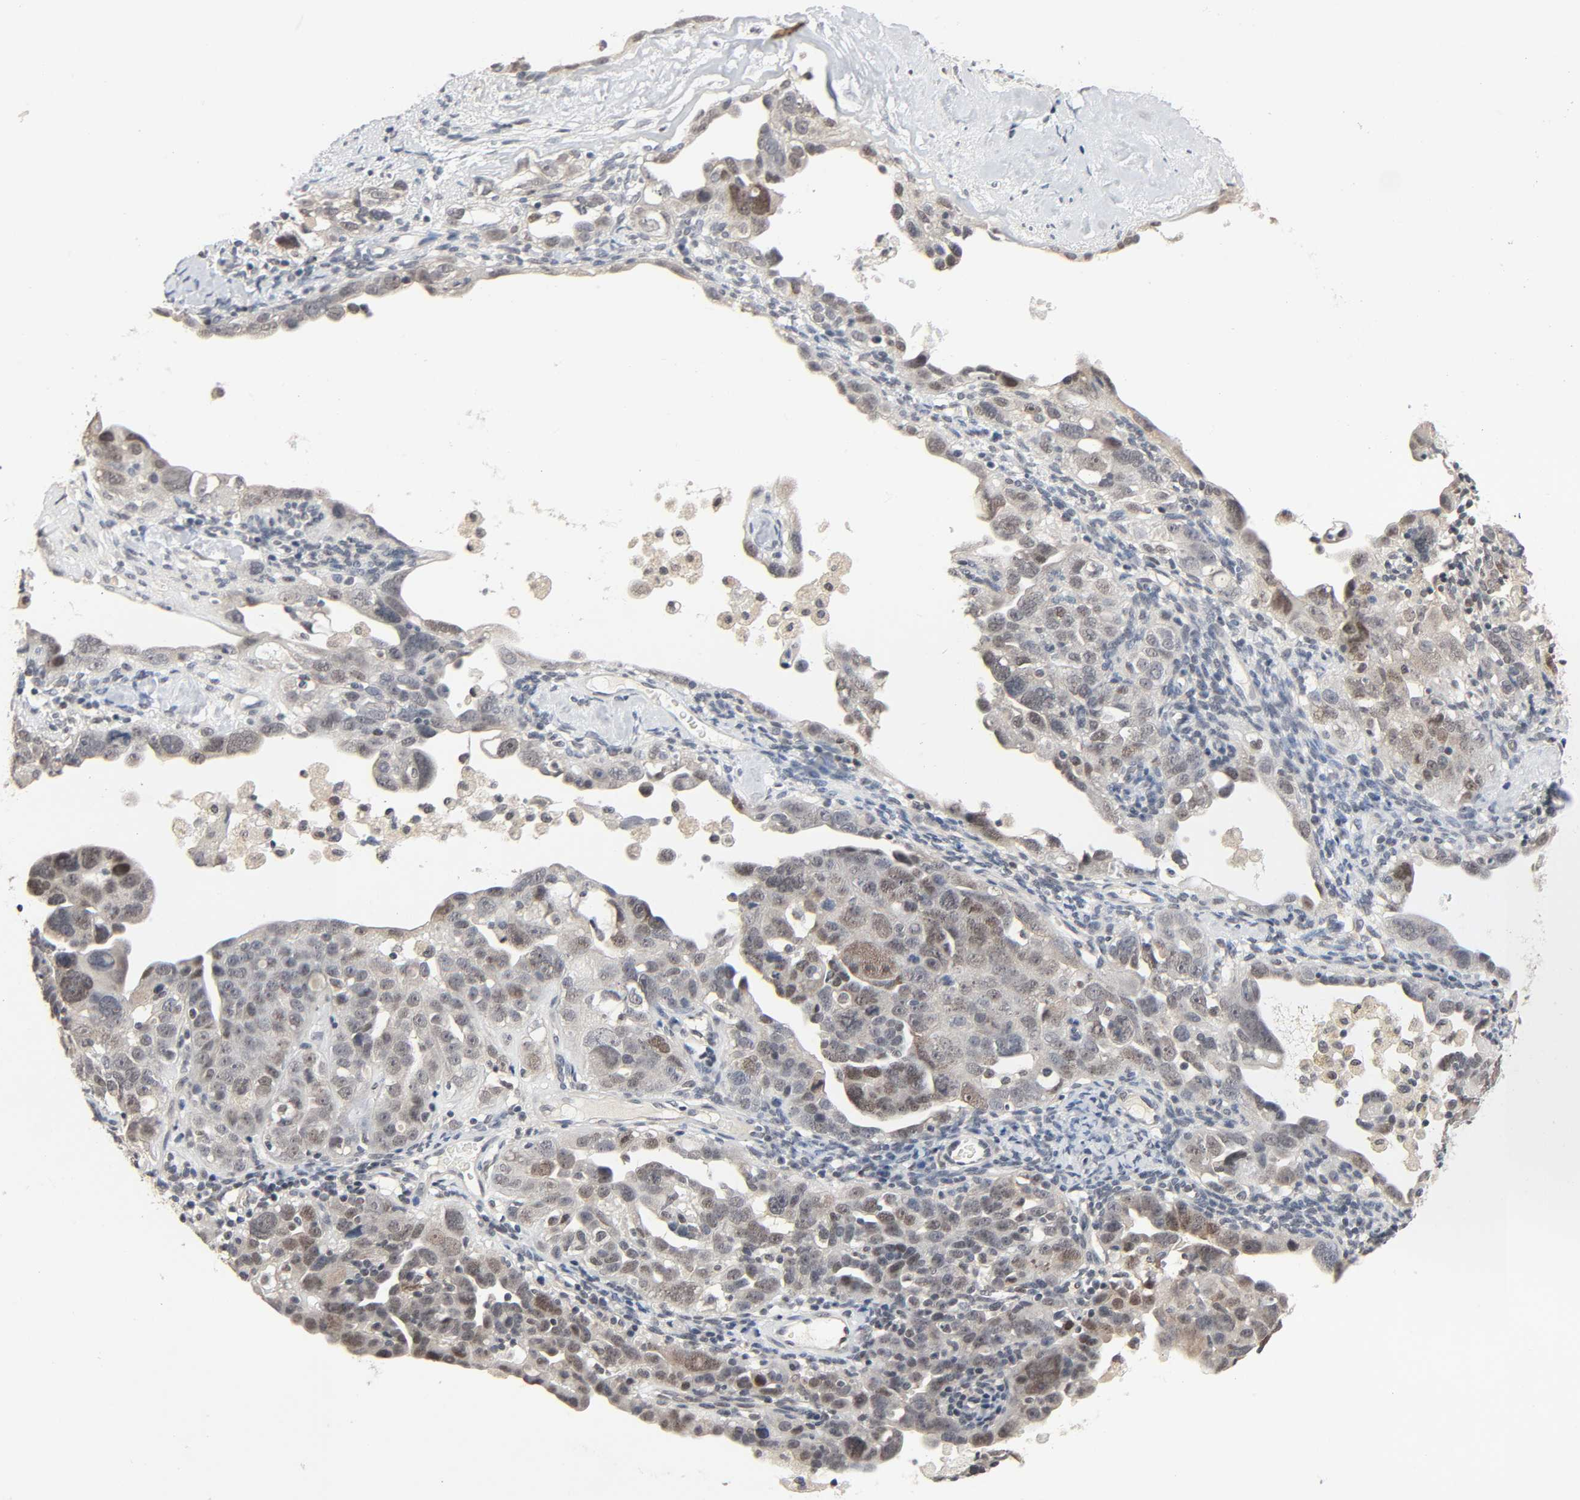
{"staining": {"intensity": "weak", "quantity": "25%-75%", "location": "nuclear"}, "tissue": "ovarian cancer", "cell_type": "Tumor cells", "image_type": "cancer", "snomed": [{"axis": "morphology", "description": "Cystadenocarcinoma, serous, NOS"}, {"axis": "topography", "description": "Ovary"}], "caption": "Human ovarian serous cystadenocarcinoma stained with a protein marker displays weak staining in tumor cells.", "gene": "MAPKAPK5", "patient": {"sex": "female", "age": 66}}